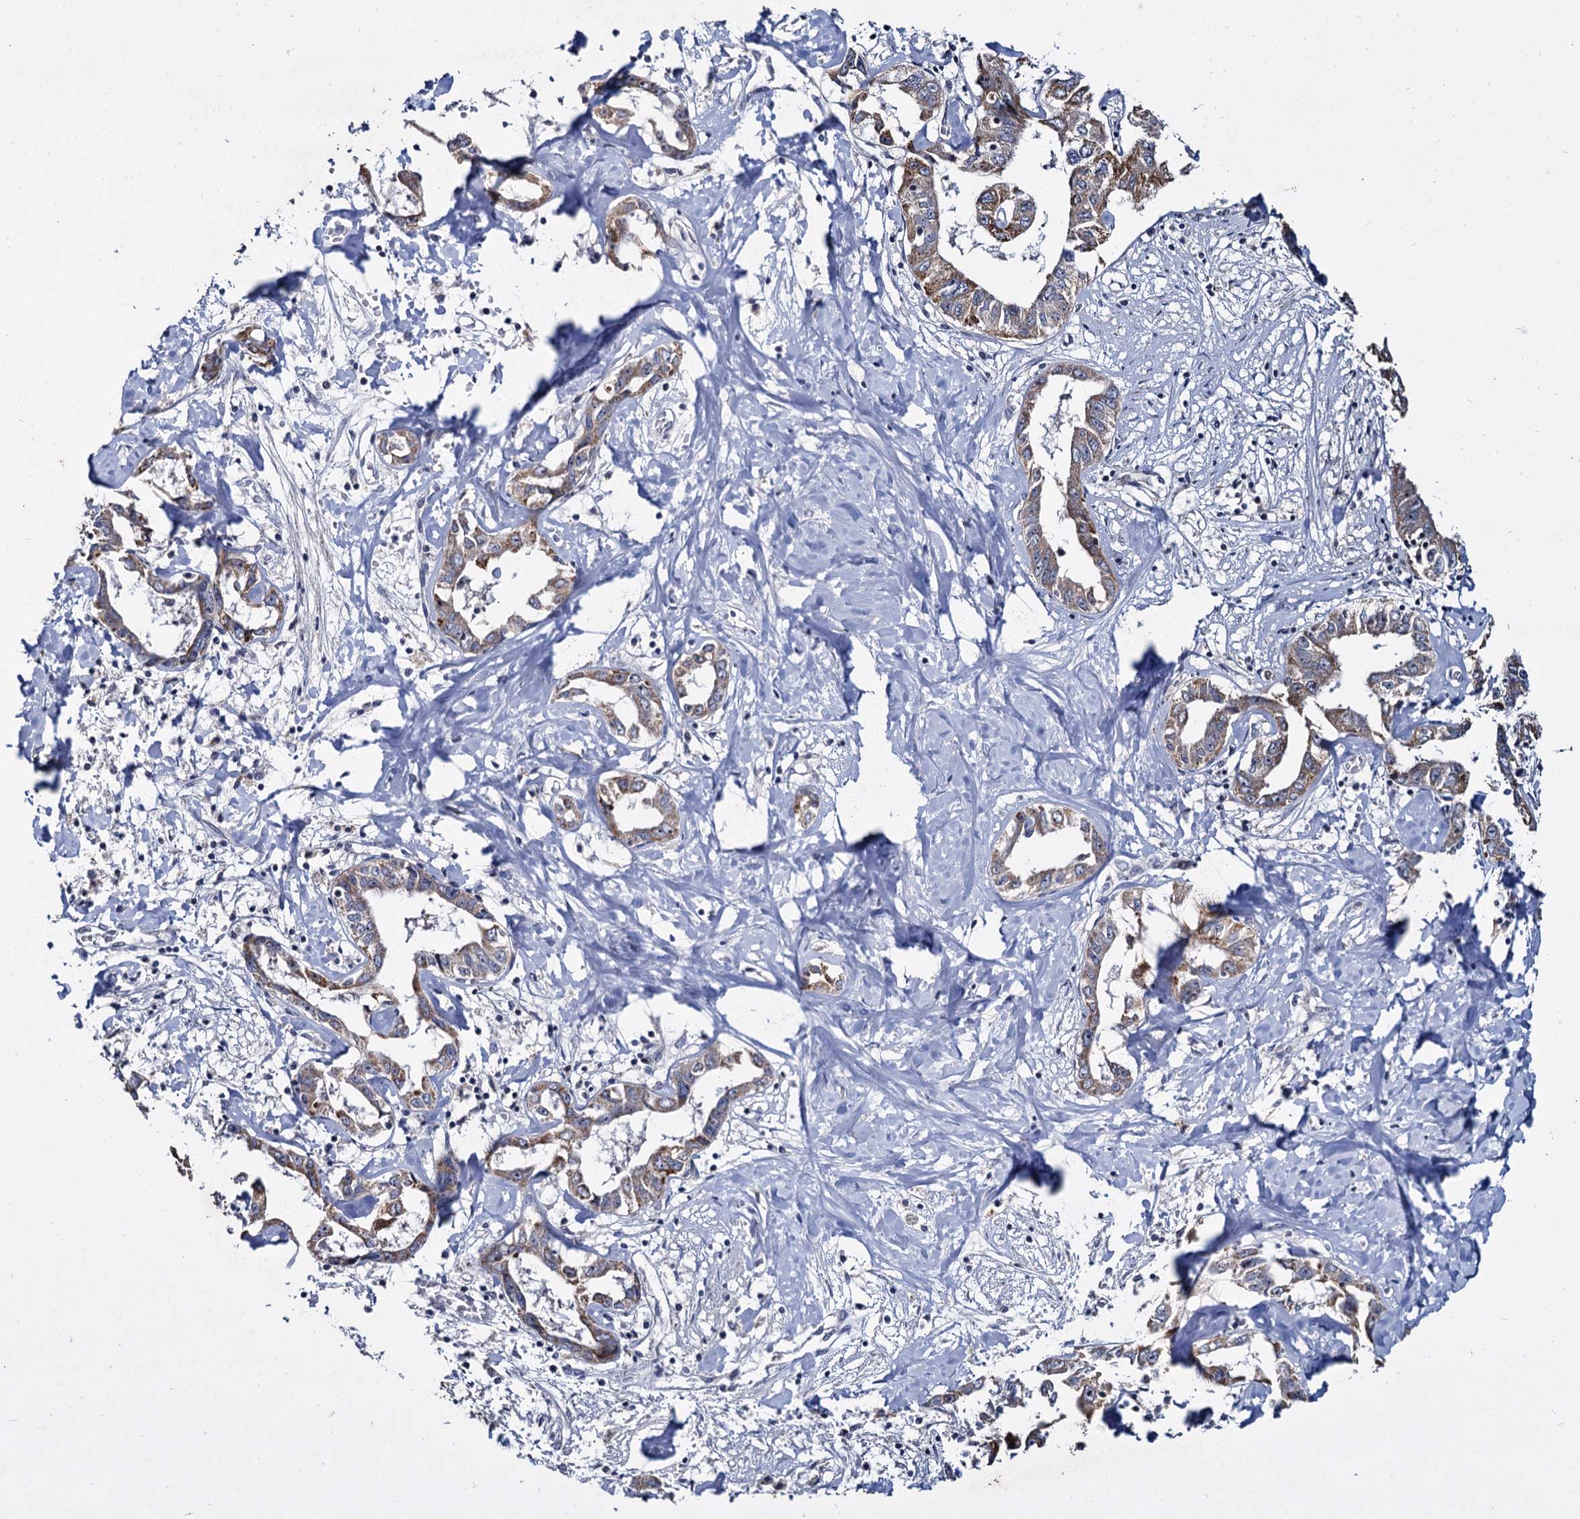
{"staining": {"intensity": "moderate", "quantity": "25%-75%", "location": "cytoplasmic/membranous"}, "tissue": "liver cancer", "cell_type": "Tumor cells", "image_type": "cancer", "snomed": [{"axis": "morphology", "description": "Cholangiocarcinoma"}, {"axis": "topography", "description": "Liver"}], "caption": "Immunohistochemistry (IHC) (DAB (3,3'-diaminobenzidine)) staining of liver cancer shows moderate cytoplasmic/membranous protein staining in about 25%-75% of tumor cells. The protein of interest is shown in brown color, while the nuclei are stained blue.", "gene": "RPUSD4", "patient": {"sex": "male", "age": 59}}